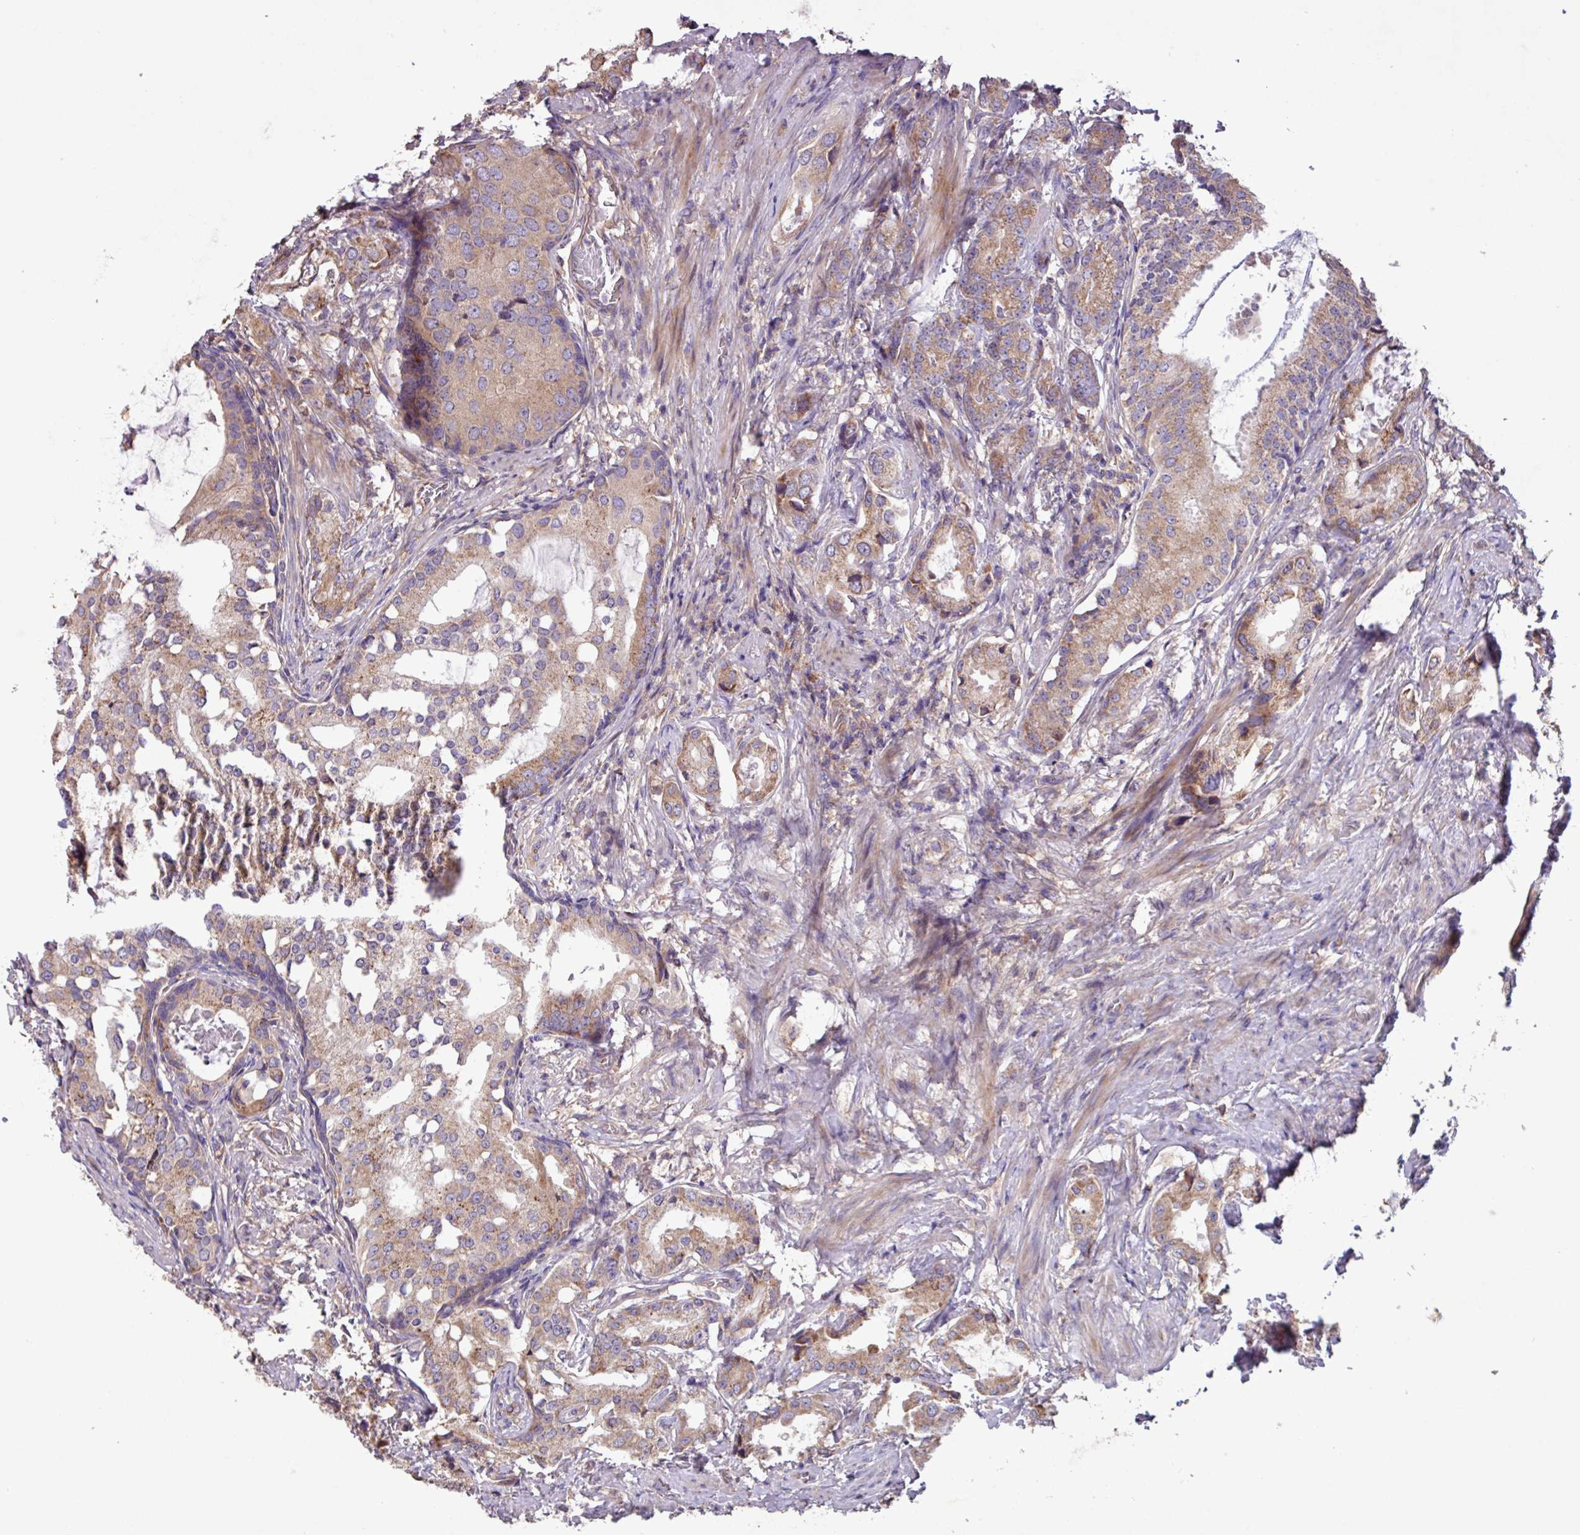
{"staining": {"intensity": "moderate", "quantity": ">75%", "location": "cytoplasmic/membranous"}, "tissue": "prostate cancer", "cell_type": "Tumor cells", "image_type": "cancer", "snomed": [{"axis": "morphology", "description": "Adenocarcinoma, Low grade"}, {"axis": "topography", "description": "Prostate"}], "caption": "A histopathology image of human prostate adenocarcinoma (low-grade) stained for a protein demonstrates moderate cytoplasmic/membranous brown staining in tumor cells.", "gene": "PTPRQ", "patient": {"sex": "male", "age": 71}}